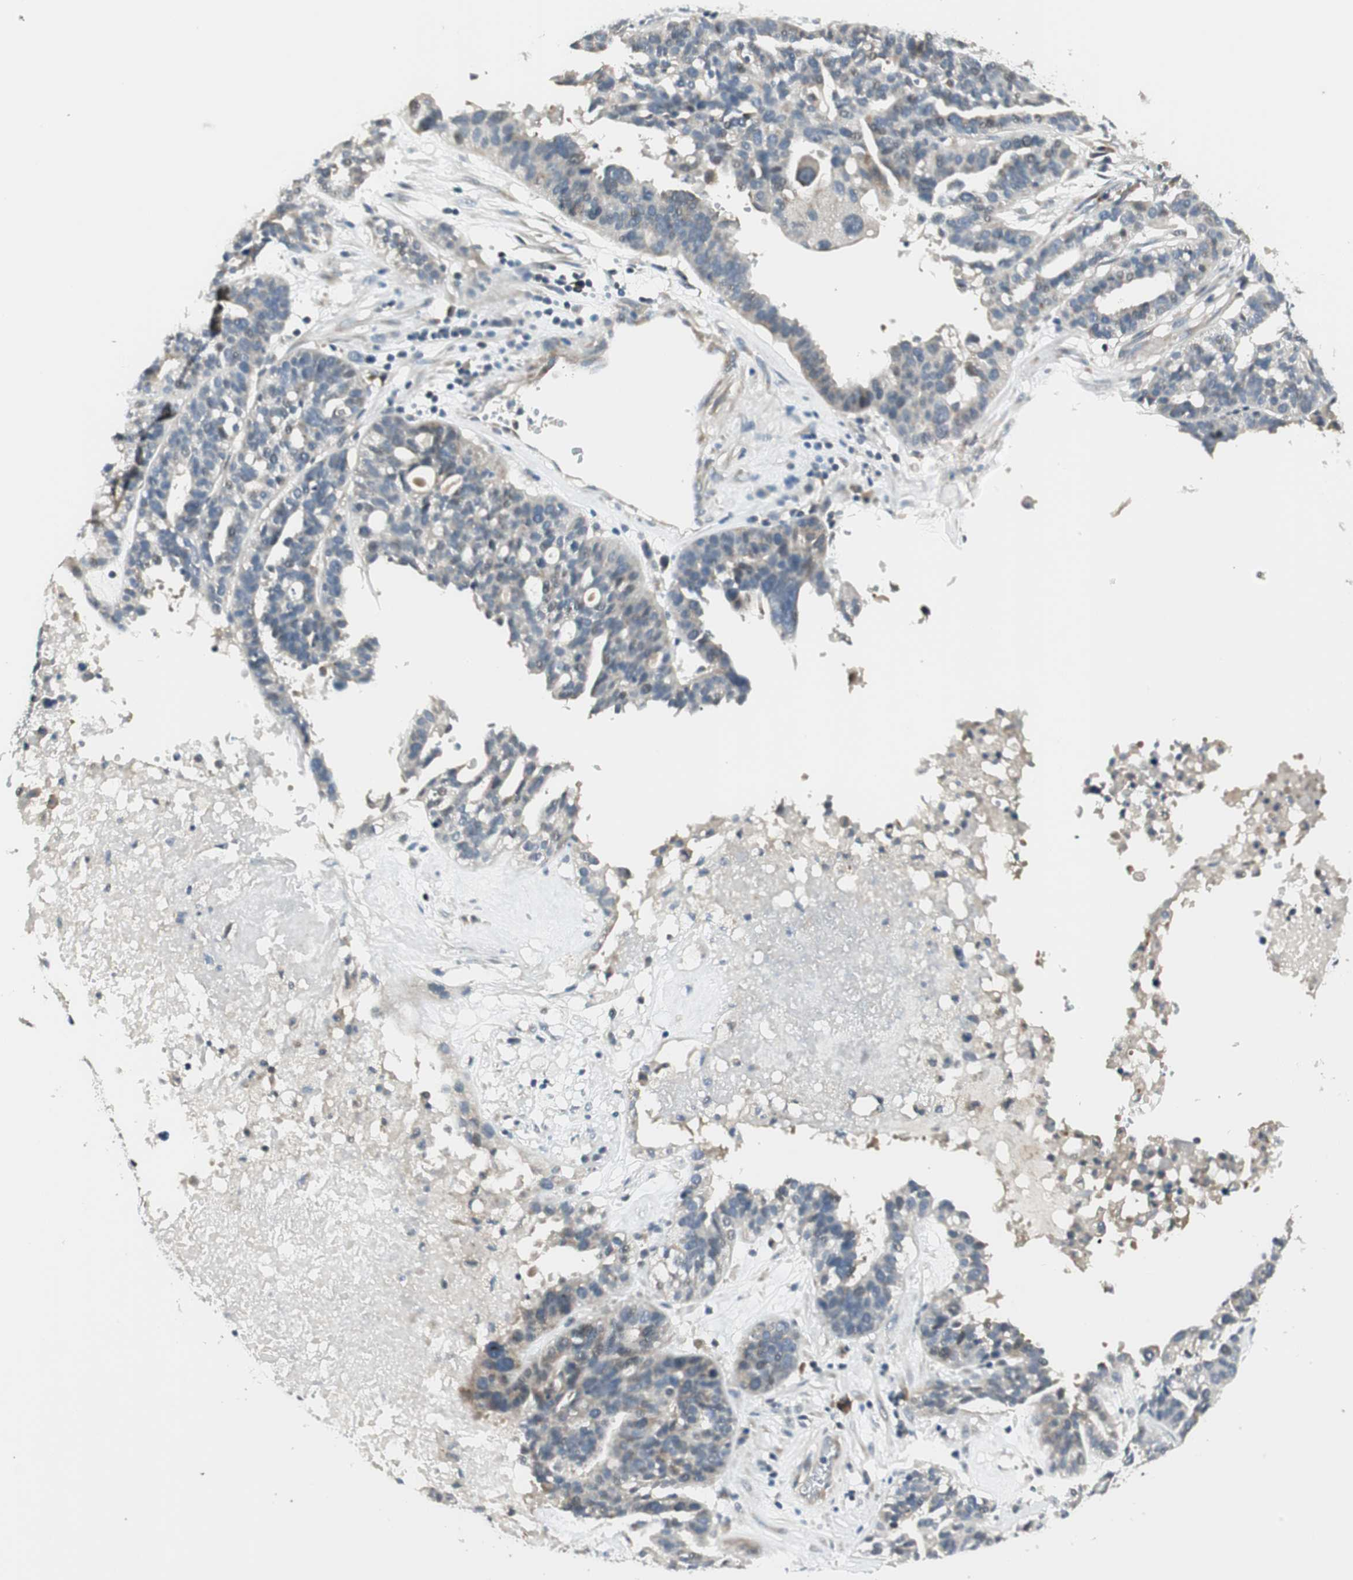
{"staining": {"intensity": "negative", "quantity": "none", "location": "none"}, "tissue": "ovarian cancer", "cell_type": "Tumor cells", "image_type": "cancer", "snomed": [{"axis": "morphology", "description": "Cystadenocarcinoma, serous, NOS"}, {"axis": "topography", "description": "Ovary"}], "caption": "The IHC image has no significant positivity in tumor cells of ovarian cancer tissue.", "gene": "PCDHB15", "patient": {"sex": "female", "age": 59}}